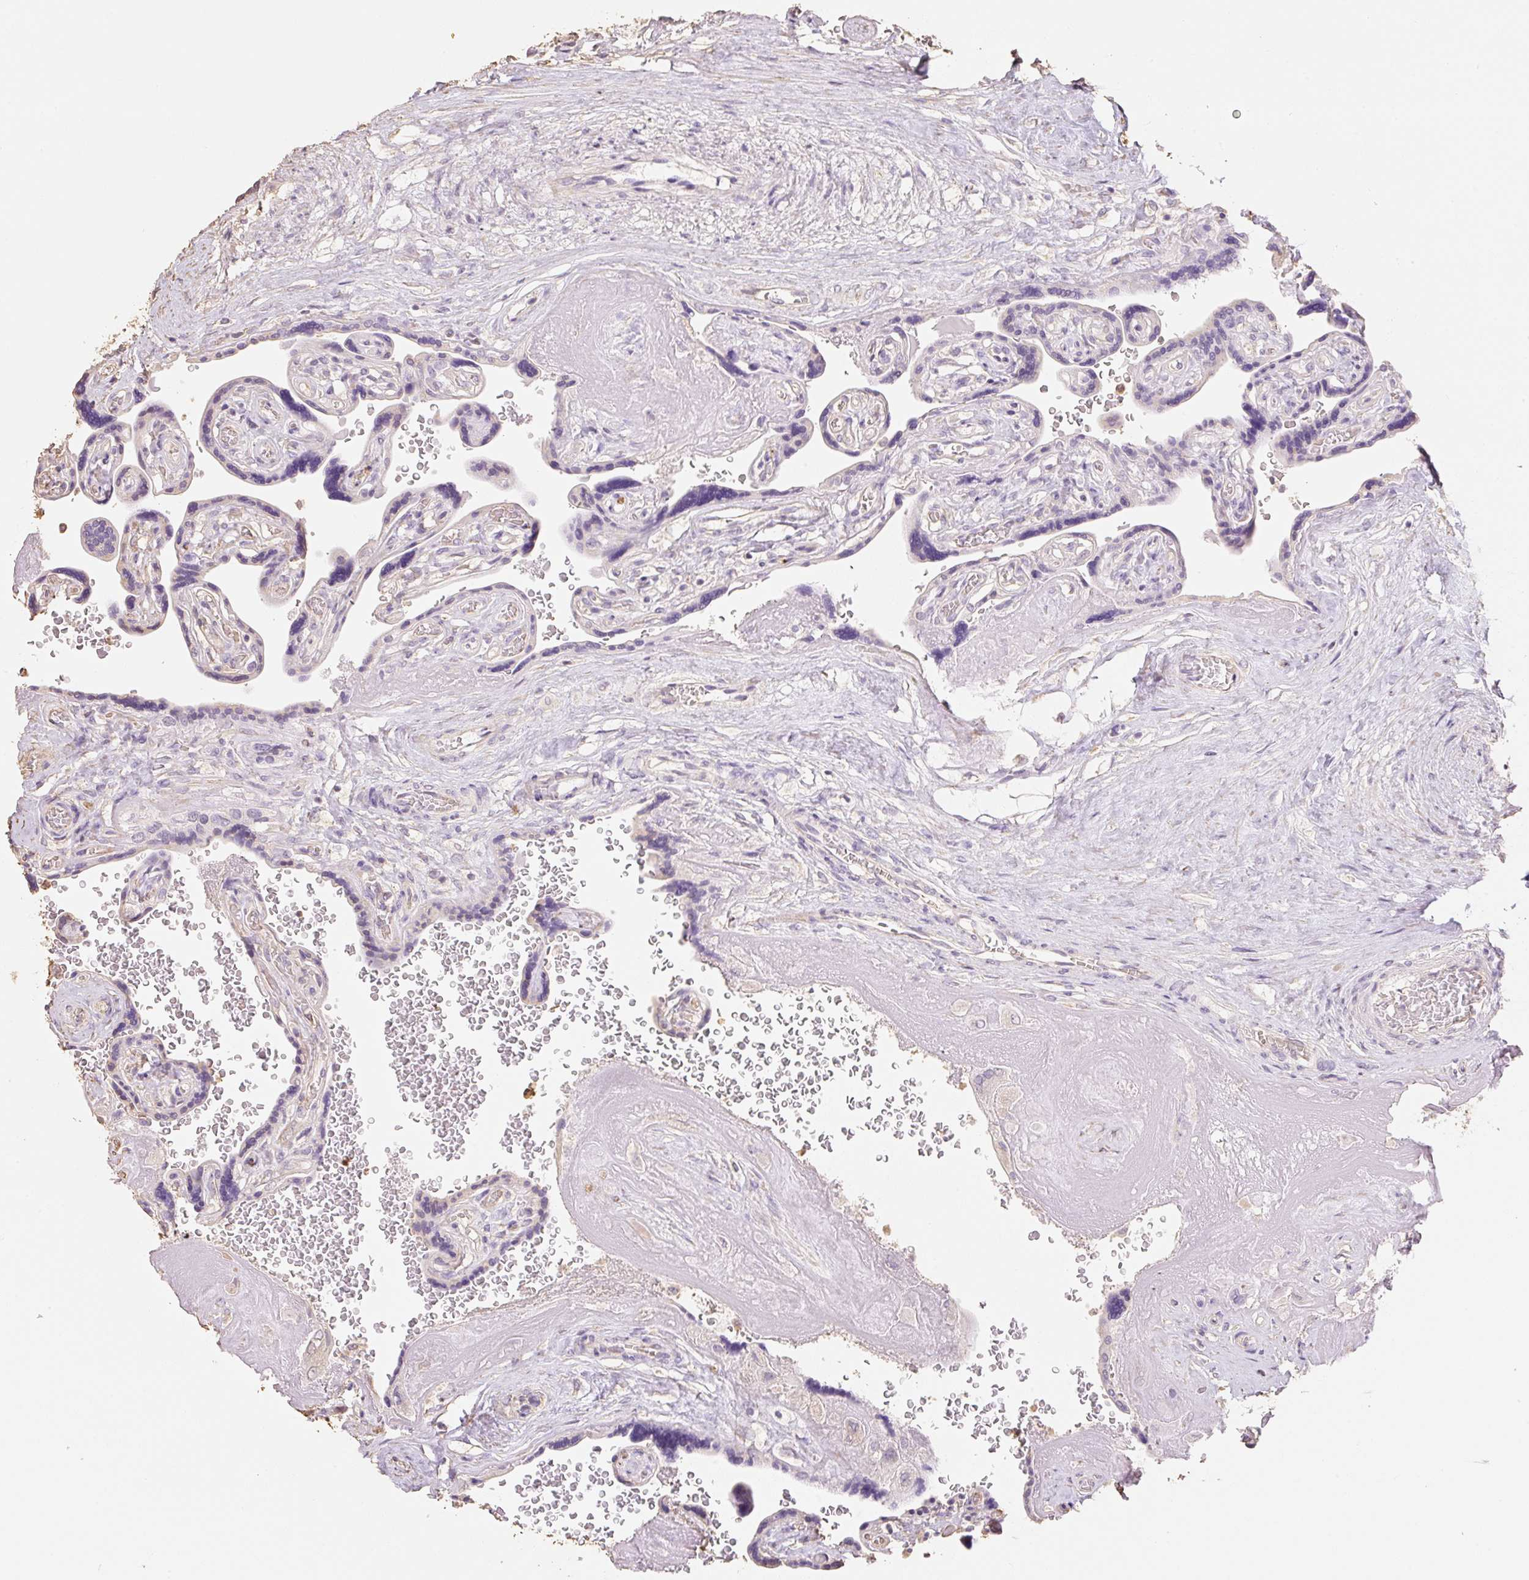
{"staining": {"intensity": "negative", "quantity": "none", "location": "none"}, "tissue": "placenta", "cell_type": "Decidual cells", "image_type": "normal", "snomed": [{"axis": "morphology", "description": "Normal tissue, NOS"}, {"axis": "topography", "description": "Placenta"}], "caption": "An immunohistochemistry histopathology image of unremarkable placenta is shown. There is no staining in decidual cells of placenta. (Brightfield microscopy of DAB (3,3'-diaminobenzidine) immunohistochemistry (IHC) at high magnification).", "gene": "MBOAT7", "patient": {"sex": "female", "age": 32}}